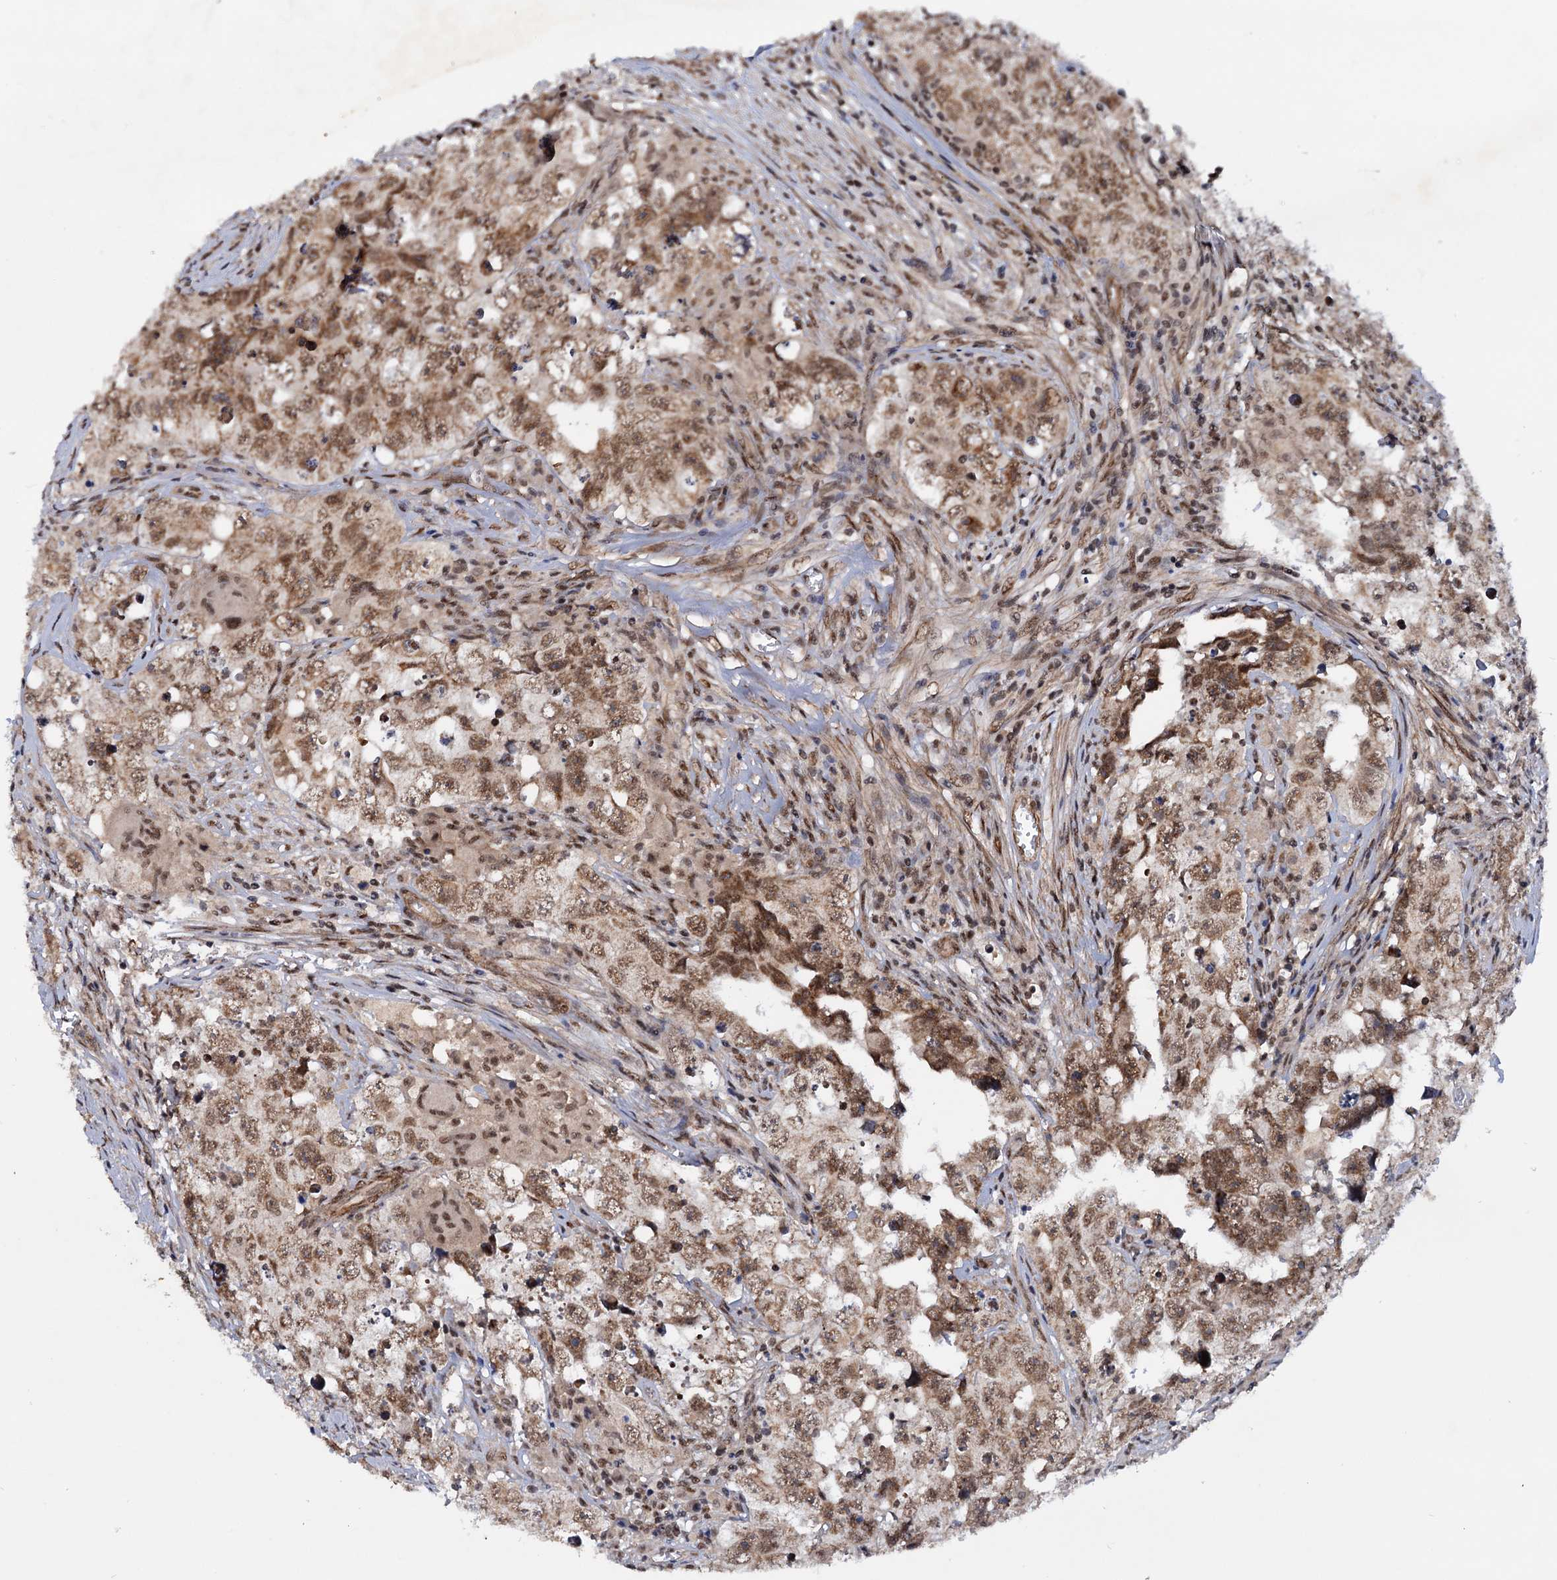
{"staining": {"intensity": "moderate", "quantity": ">75%", "location": "nuclear"}, "tissue": "testis cancer", "cell_type": "Tumor cells", "image_type": "cancer", "snomed": [{"axis": "morphology", "description": "Seminoma, NOS"}, {"axis": "morphology", "description": "Carcinoma, Embryonal, NOS"}, {"axis": "topography", "description": "Testis"}], "caption": "A high-resolution histopathology image shows immunohistochemistry staining of embryonal carcinoma (testis), which displays moderate nuclear staining in about >75% of tumor cells.", "gene": "TBC1D12", "patient": {"sex": "male", "age": 43}}